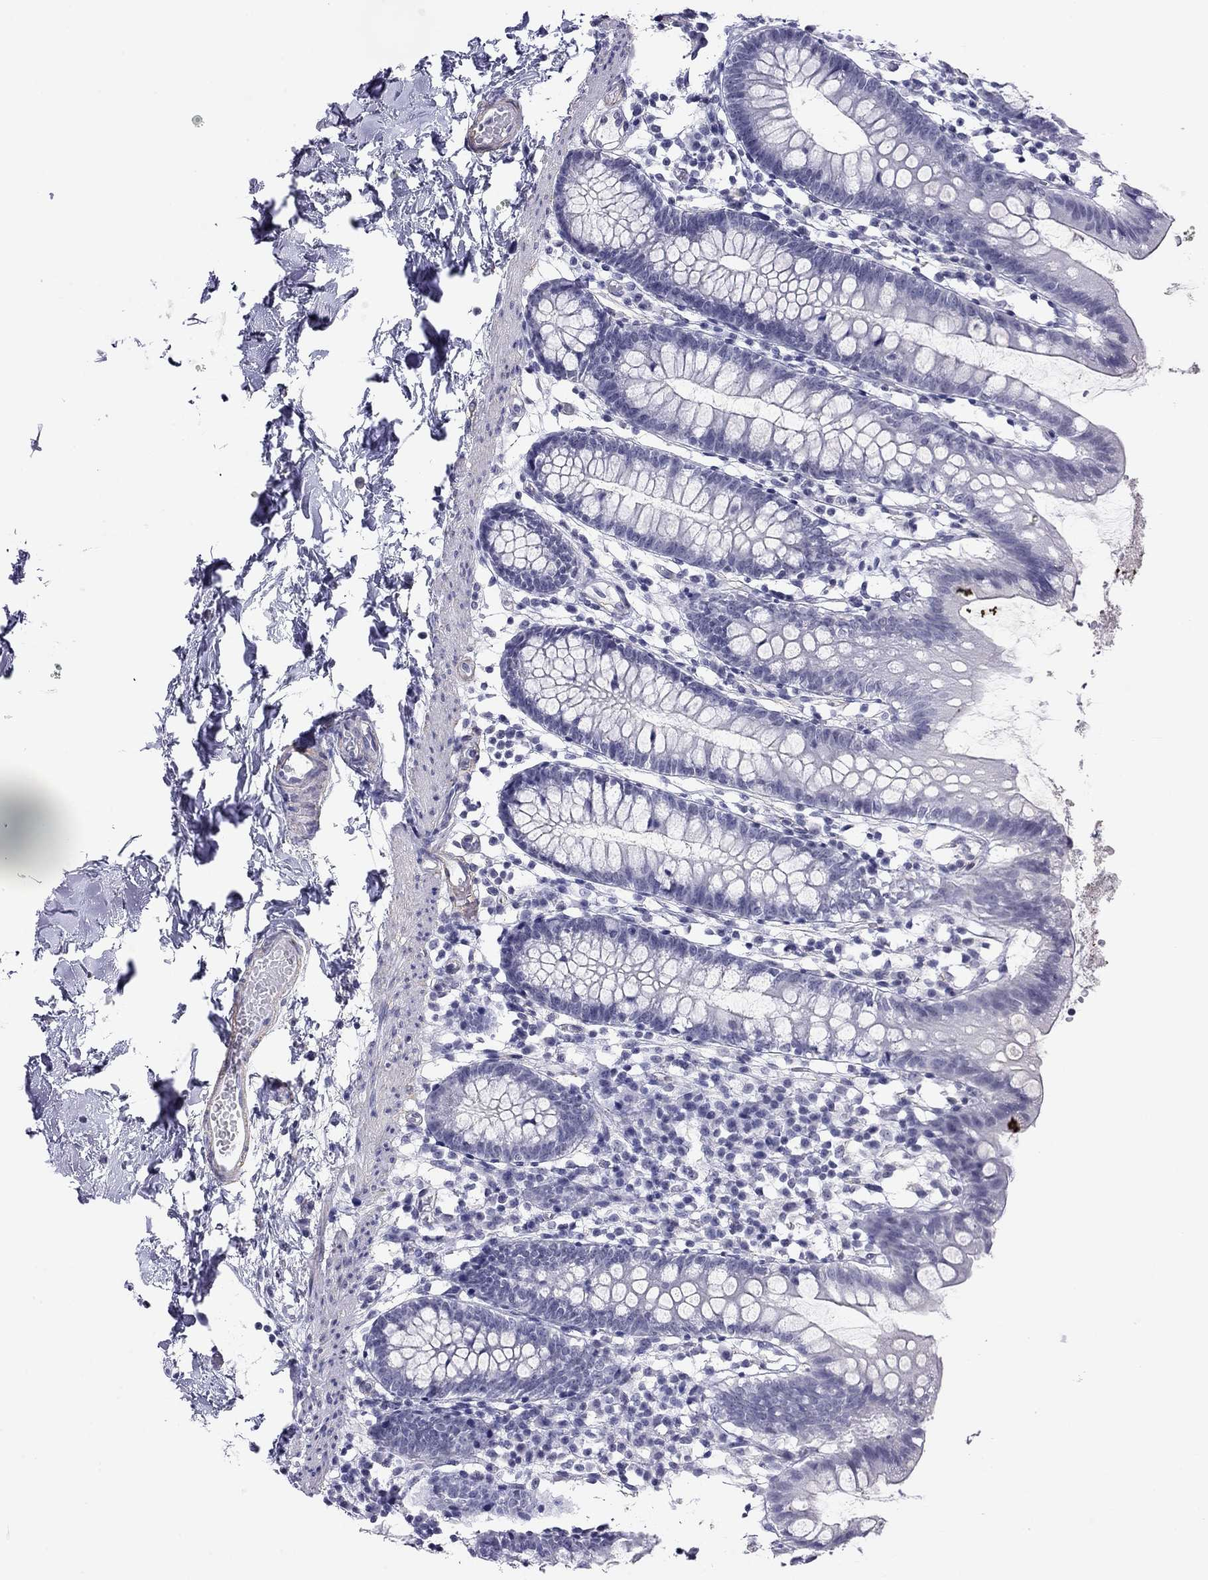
{"staining": {"intensity": "negative", "quantity": "none", "location": "none"}, "tissue": "small intestine", "cell_type": "Glandular cells", "image_type": "normal", "snomed": [{"axis": "morphology", "description": "Normal tissue, NOS"}, {"axis": "topography", "description": "Small intestine"}], "caption": "Immunohistochemical staining of benign small intestine displays no significant expression in glandular cells. (DAB immunohistochemistry visualized using brightfield microscopy, high magnification).", "gene": "MYMX", "patient": {"sex": "female", "age": 90}}